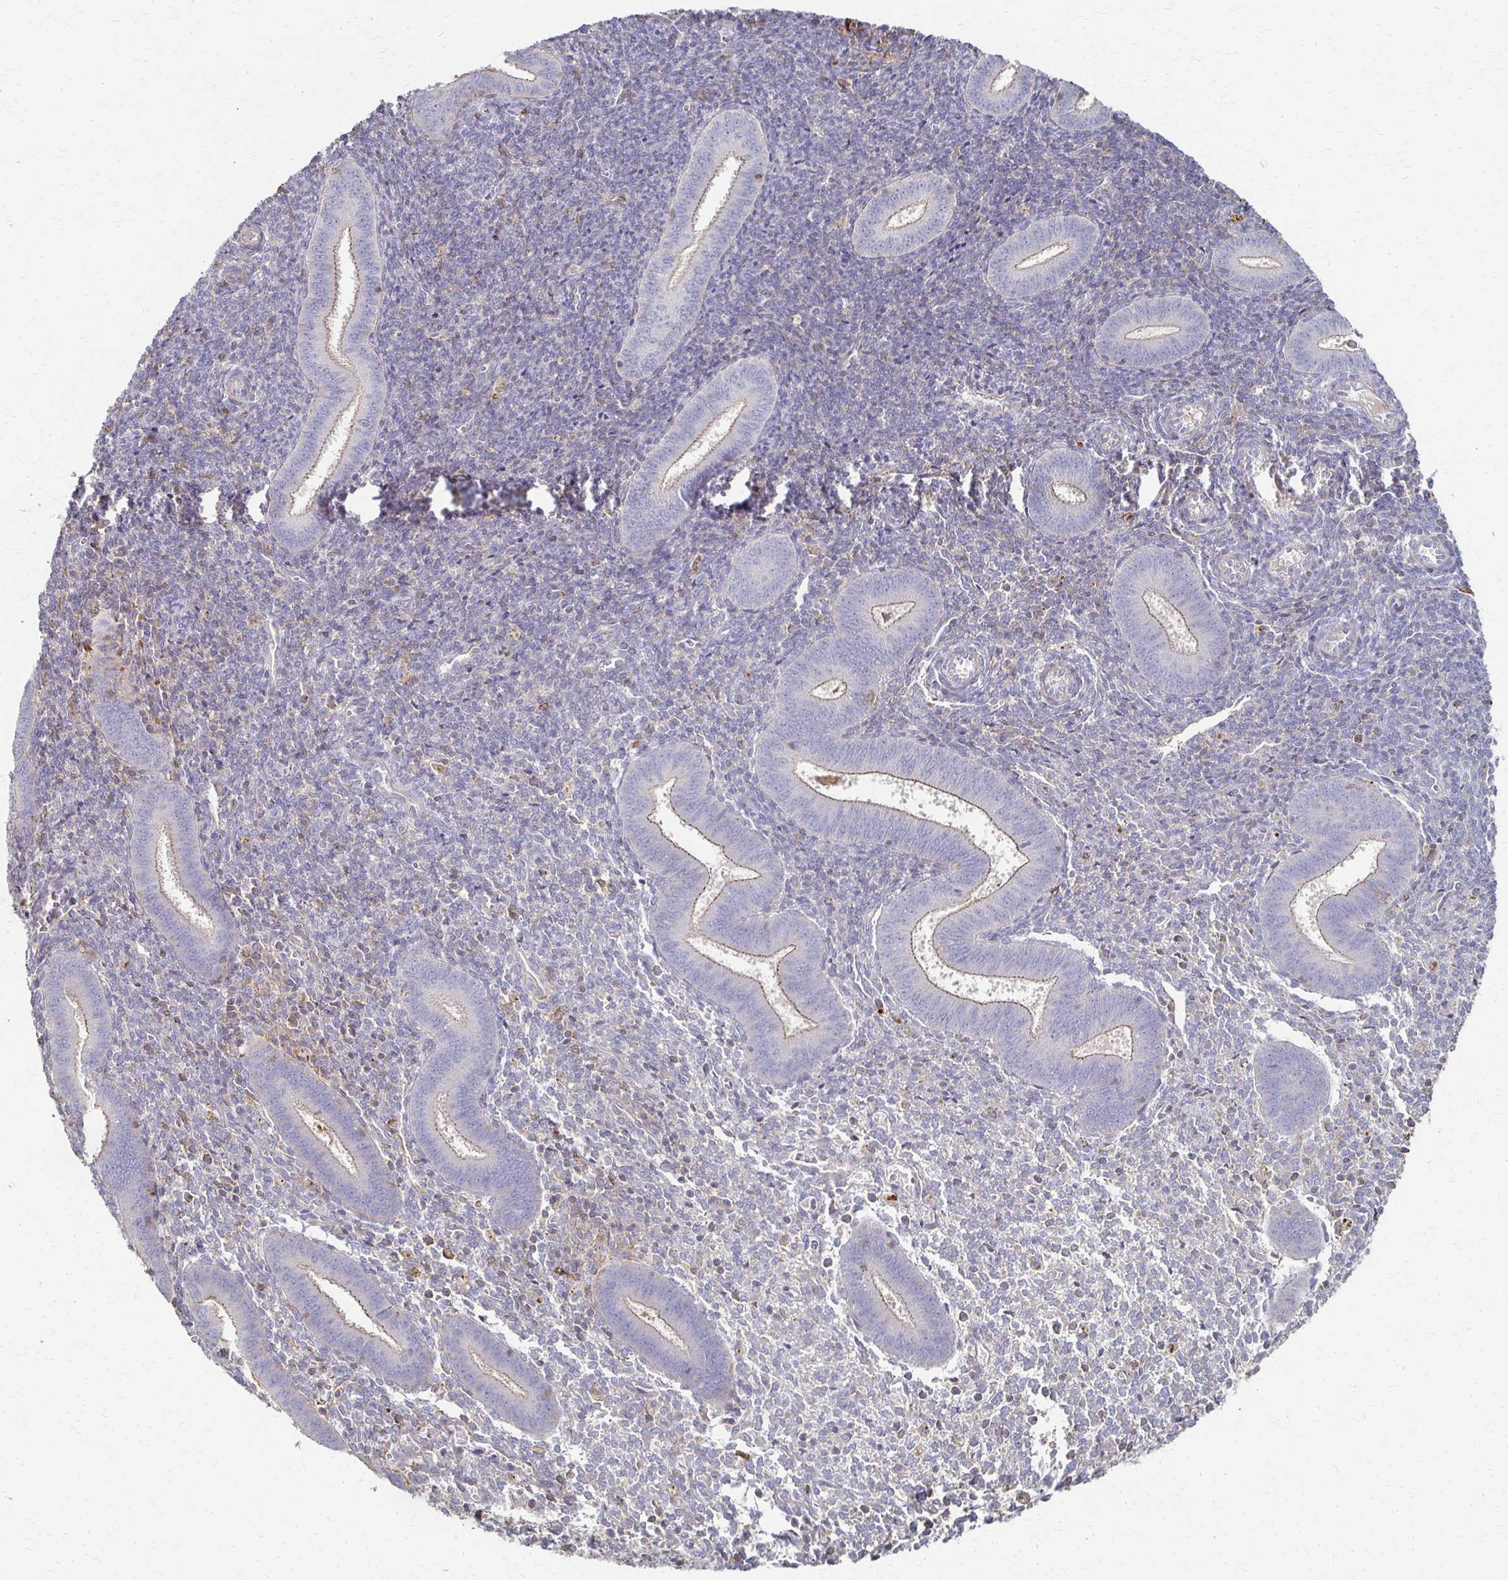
{"staining": {"intensity": "weak", "quantity": "<25%", "location": "cytoplasmic/membranous"}, "tissue": "endometrium", "cell_type": "Cells in endometrial stroma", "image_type": "normal", "snomed": [{"axis": "morphology", "description": "Normal tissue, NOS"}, {"axis": "topography", "description": "Endometrium"}], "caption": "IHC of unremarkable human endometrium displays no positivity in cells in endometrial stroma.", "gene": "C1QTNF7", "patient": {"sex": "female", "age": 25}}